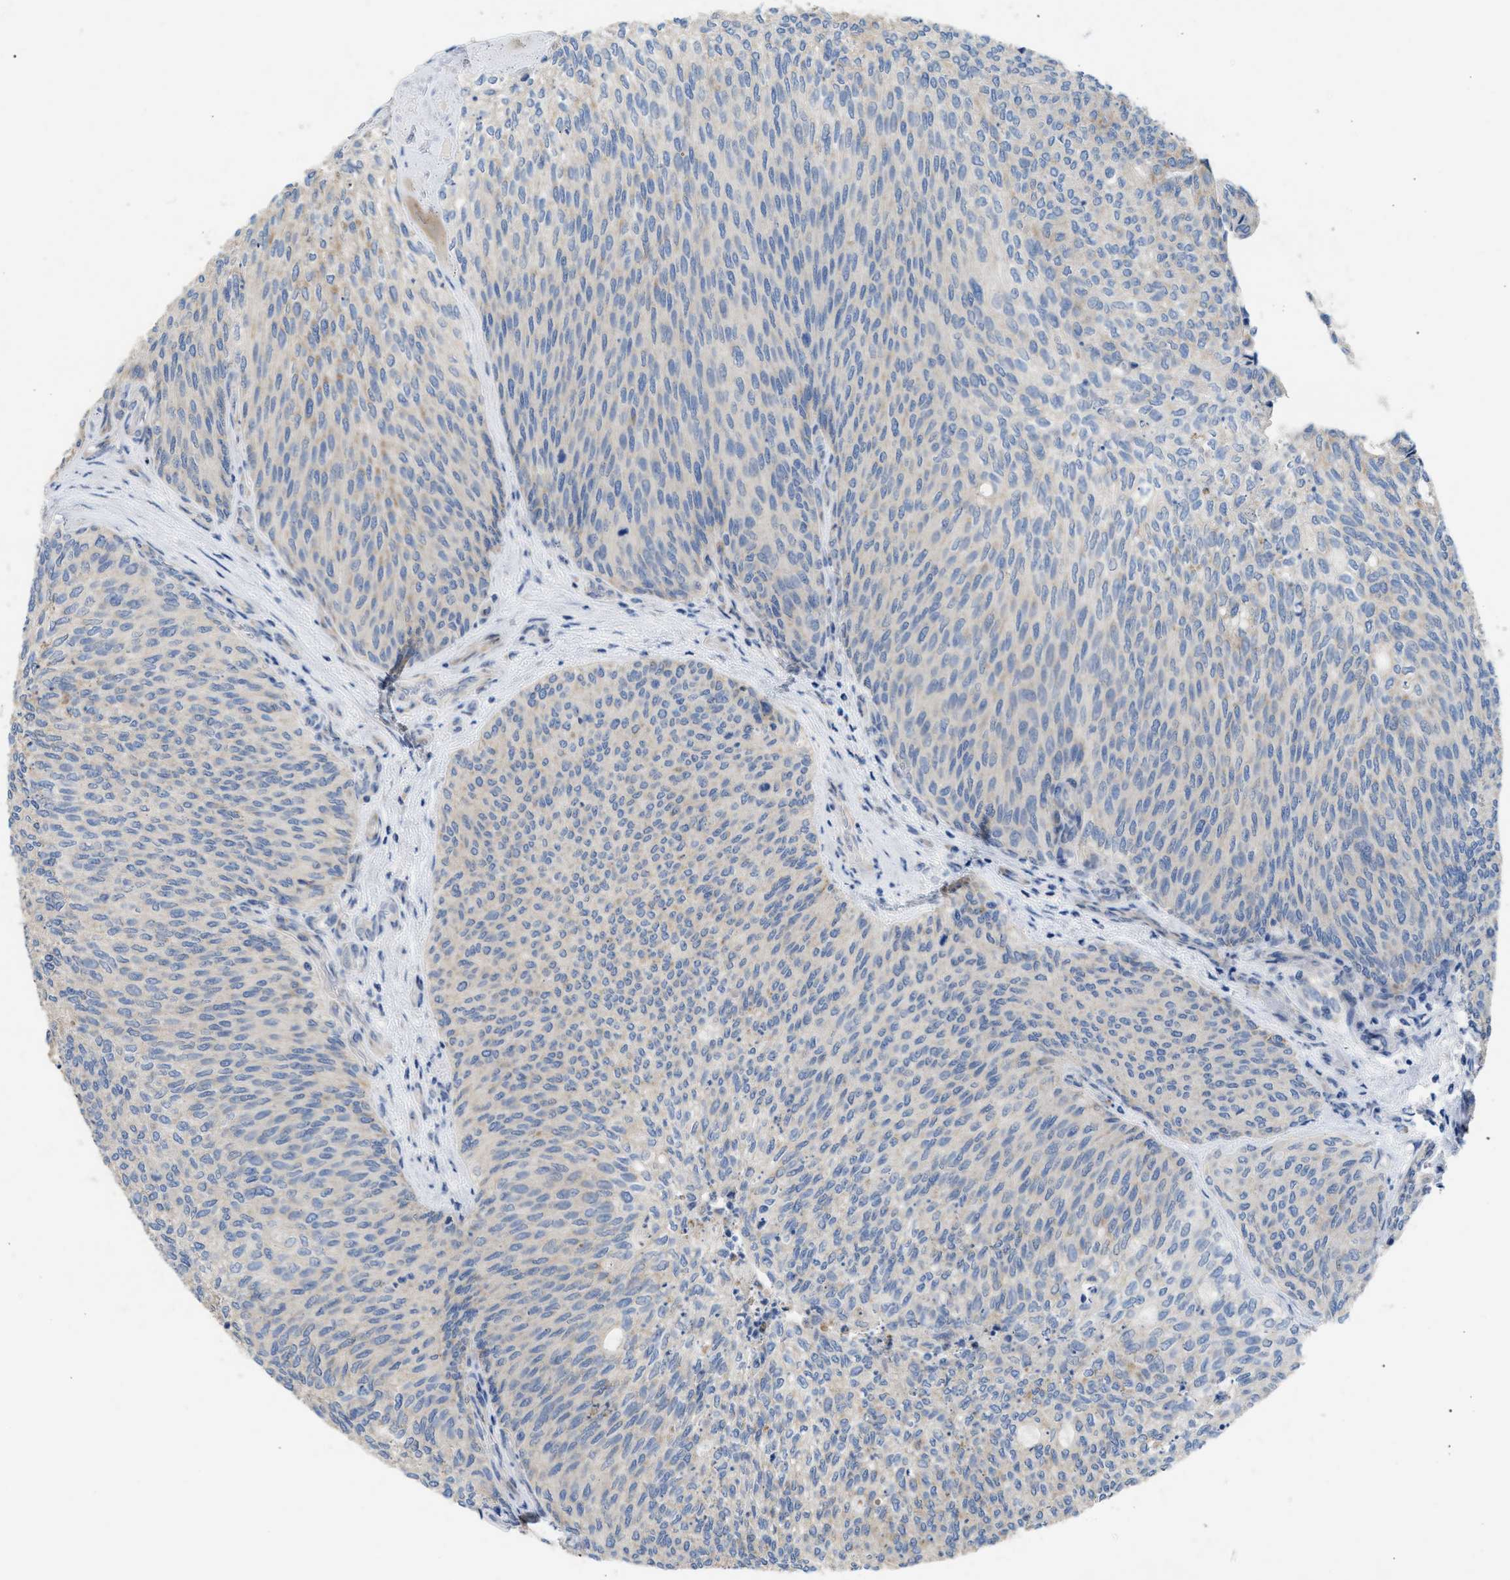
{"staining": {"intensity": "negative", "quantity": "none", "location": "none"}, "tissue": "urothelial cancer", "cell_type": "Tumor cells", "image_type": "cancer", "snomed": [{"axis": "morphology", "description": "Urothelial carcinoma, Low grade"}, {"axis": "topography", "description": "Urinary bladder"}], "caption": "Immunohistochemistry (IHC) histopathology image of urothelial cancer stained for a protein (brown), which reveals no expression in tumor cells. The staining was performed using DAB (3,3'-diaminobenzidine) to visualize the protein expression in brown, while the nuclei were stained in blue with hematoxylin (Magnification: 20x).", "gene": "DHX58", "patient": {"sex": "female", "age": 79}}